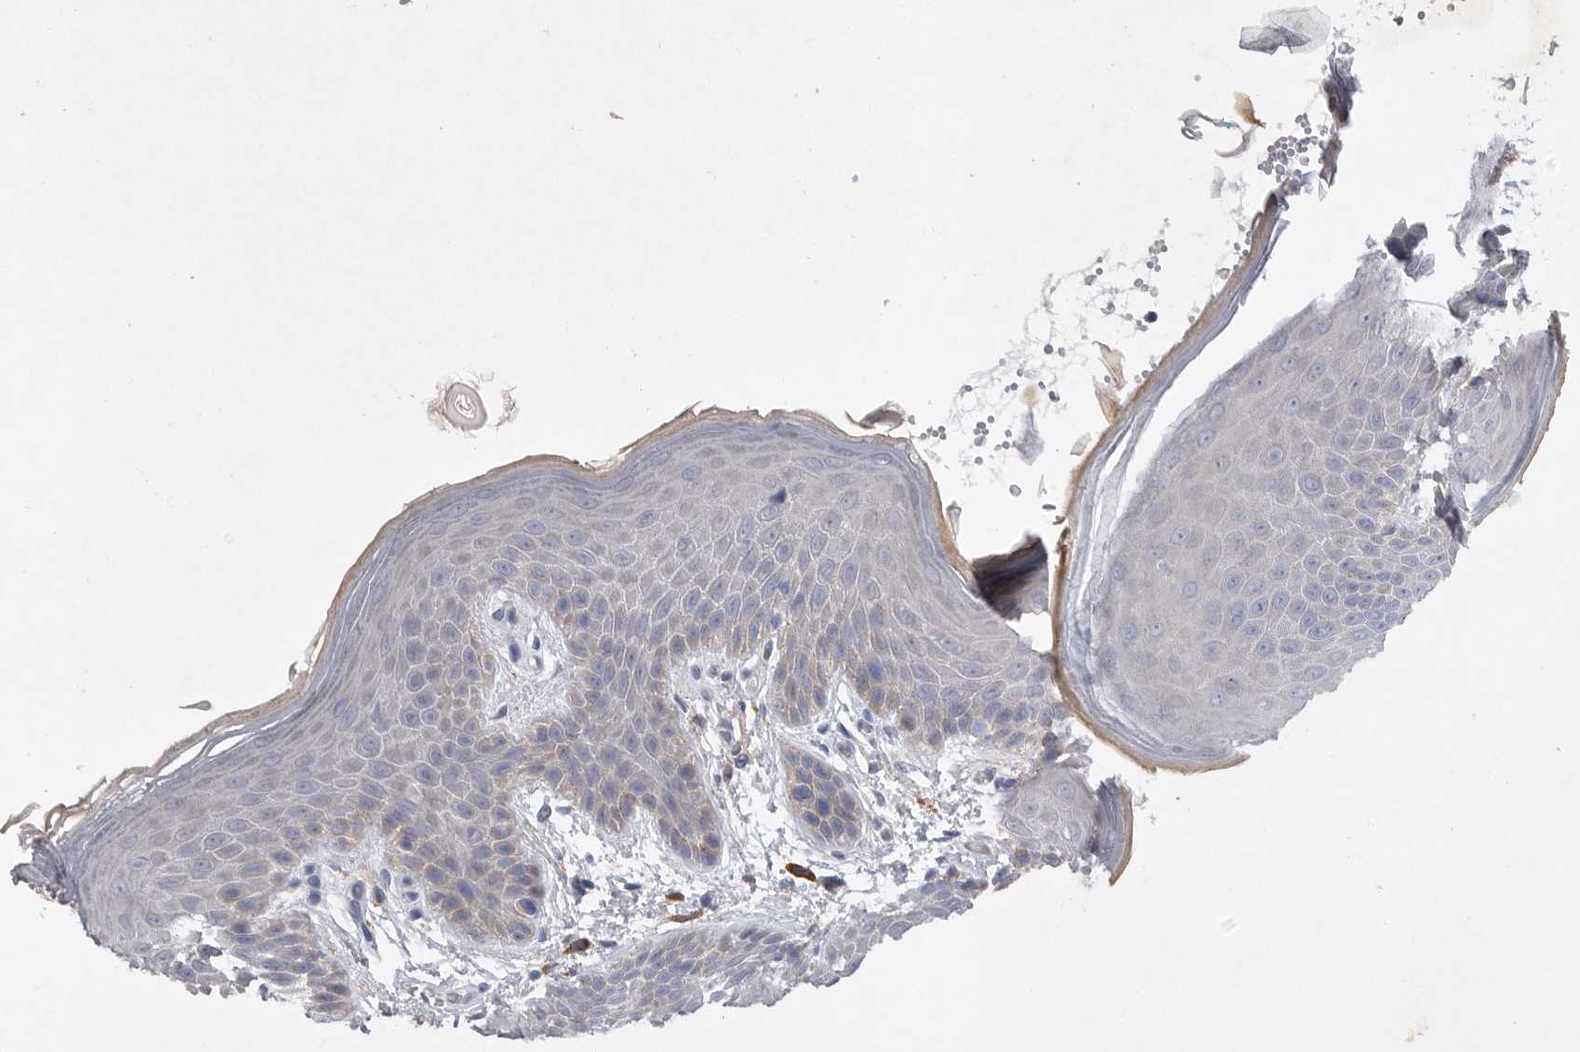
{"staining": {"intensity": "negative", "quantity": "none", "location": "none"}, "tissue": "skin", "cell_type": "Epidermal cells", "image_type": "normal", "snomed": [{"axis": "morphology", "description": "Normal tissue, NOS"}, {"axis": "topography", "description": "Anal"}], "caption": "Epidermal cells are negative for protein expression in unremarkable human skin. Brightfield microscopy of immunohistochemistry (IHC) stained with DAB (3,3'-diaminobenzidine) (brown) and hematoxylin (blue), captured at high magnification.", "gene": "EDEM3", "patient": {"sex": "male", "age": 74}}